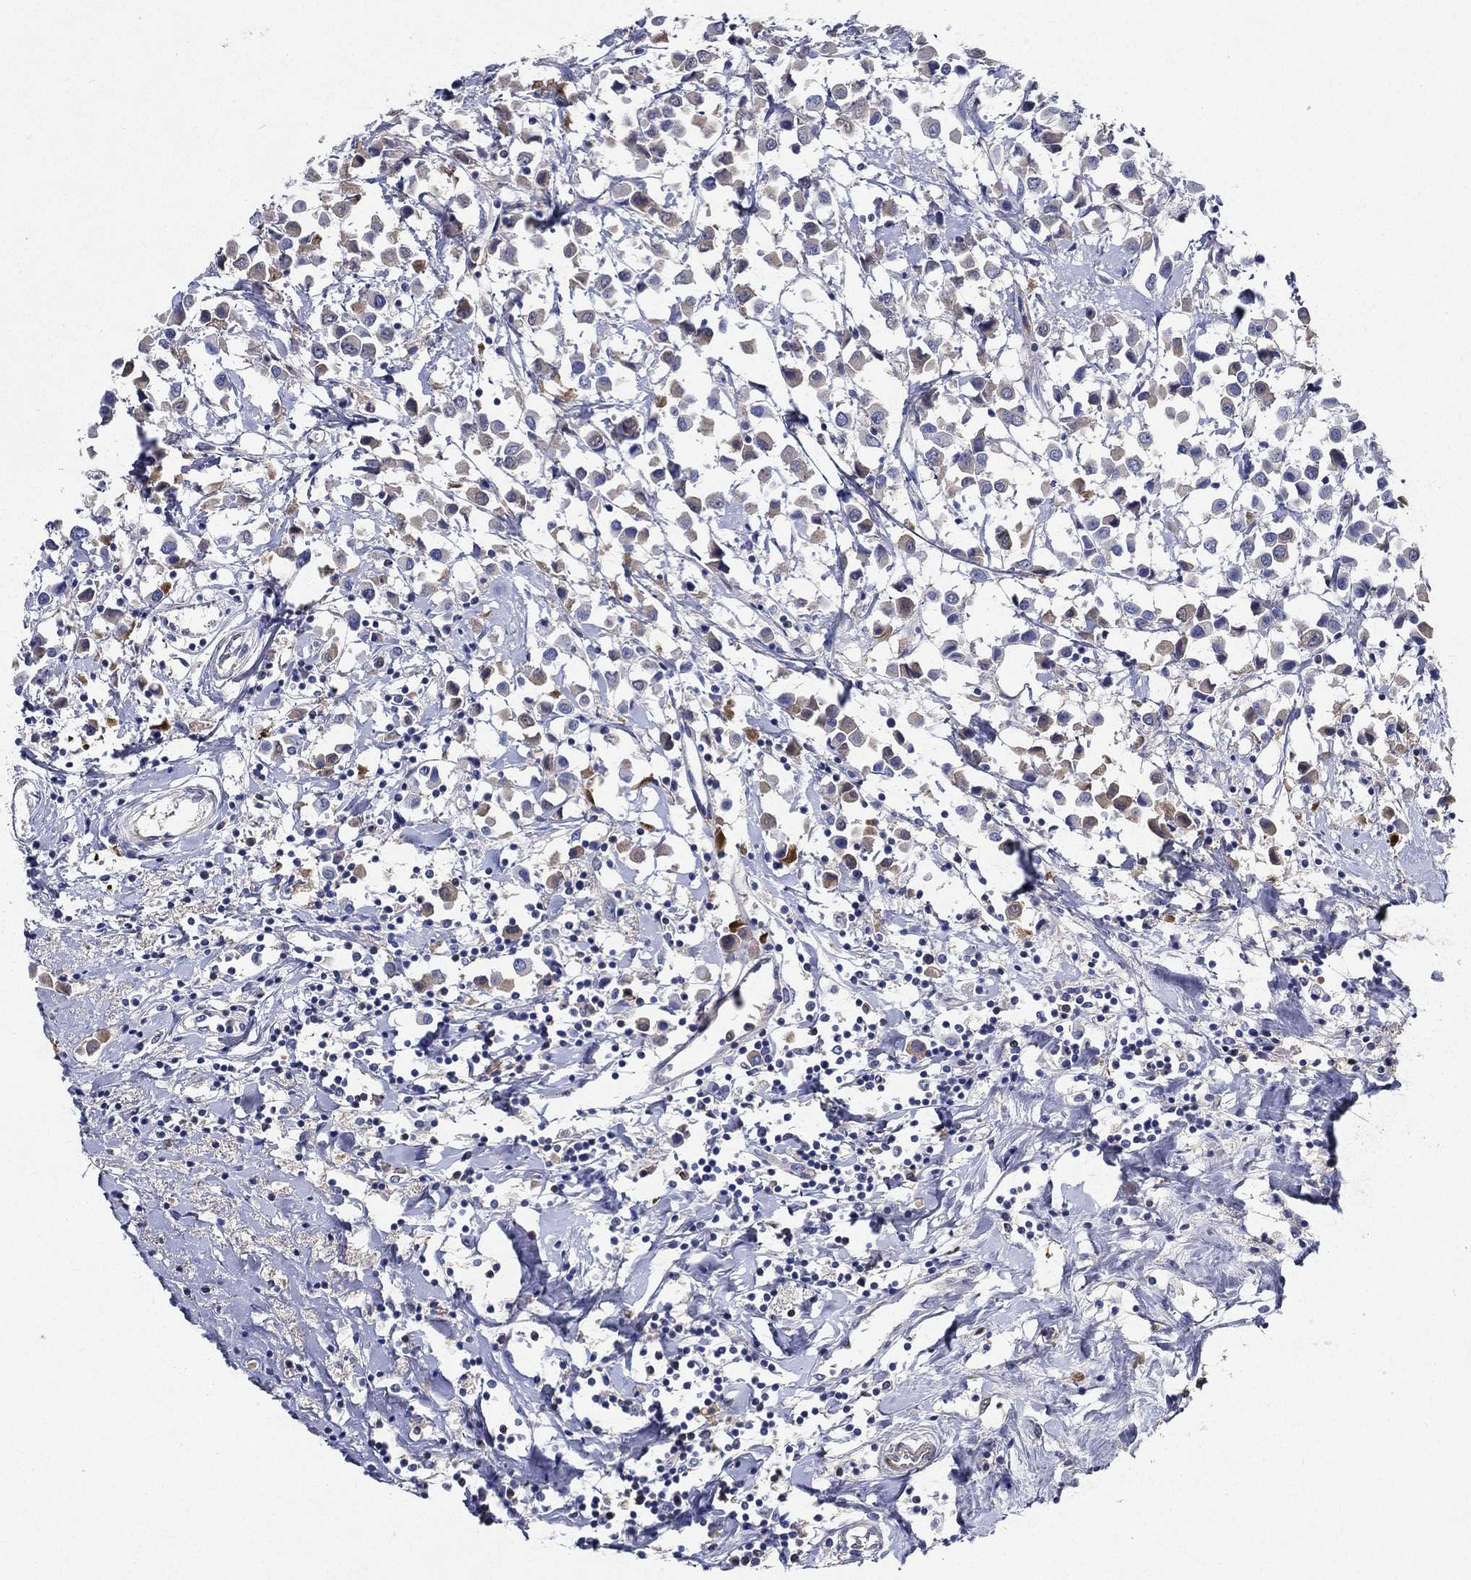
{"staining": {"intensity": "weak", "quantity": "<25%", "location": "cytoplasmic/membranous"}, "tissue": "breast cancer", "cell_type": "Tumor cells", "image_type": "cancer", "snomed": [{"axis": "morphology", "description": "Duct carcinoma"}, {"axis": "topography", "description": "Breast"}], "caption": "DAB (3,3'-diaminobenzidine) immunohistochemical staining of breast cancer (infiltrating ductal carcinoma) demonstrates no significant staining in tumor cells.", "gene": "TMPRSS11D", "patient": {"sex": "female", "age": 61}}